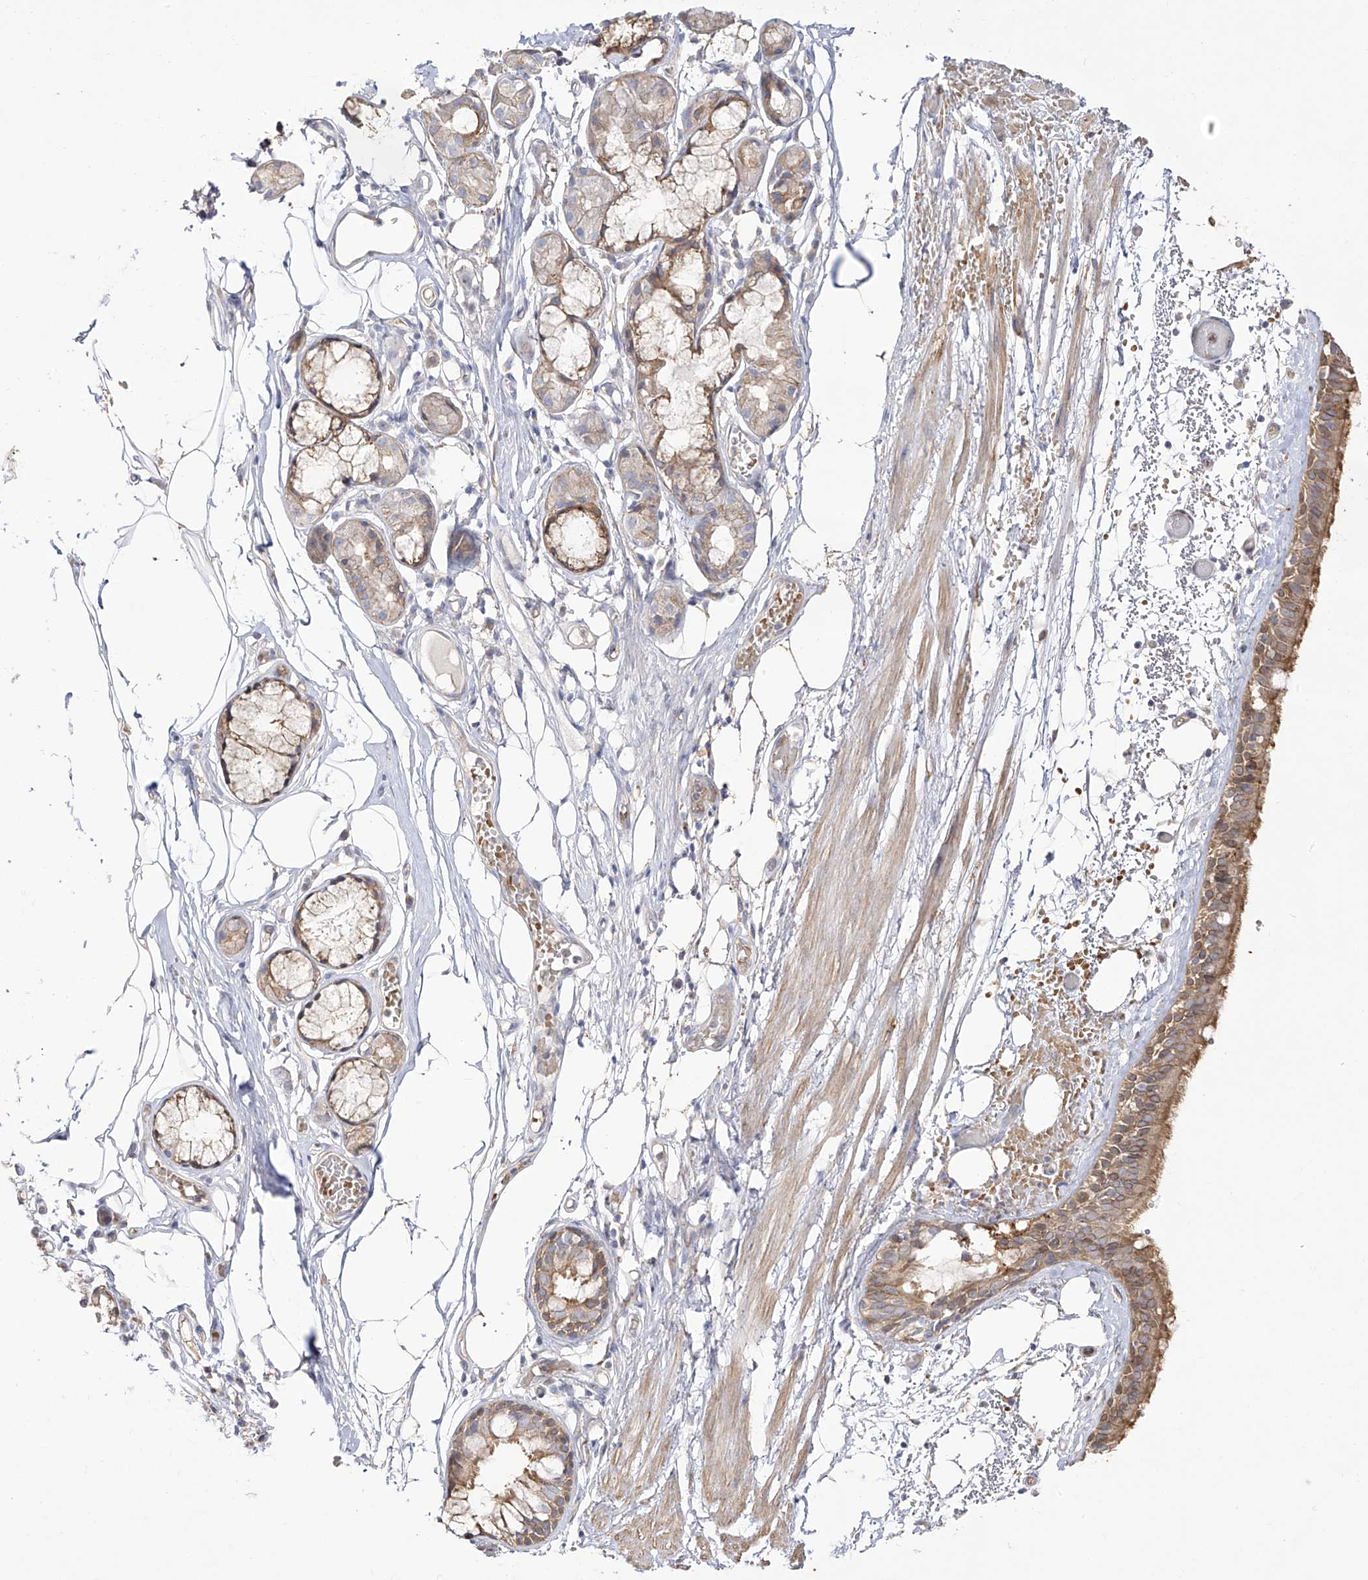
{"staining": {"intensity": "moderate", "quantity": ">75%", "location": "cytoplasmic/membranous"}, "tissue": "bronchus", "cell_type": "Respiratory epithelial cells", "image_type": "normal", "snomed": [{"axis": "morphology", "description": "Normal tissue, NOS"}, {"axis": "topography", "description": "Bronchus"}, {"axis": "topography", "description": "Lung"}], "caption": "Protein staining of unremarkable bronchus demonstrates moderate cytoplasmic/membranous positivity in approximately >75% of respiratory epithelial cells.", "gene": "ZGRF1", "patient": {"sex": "male", "age": 56}}